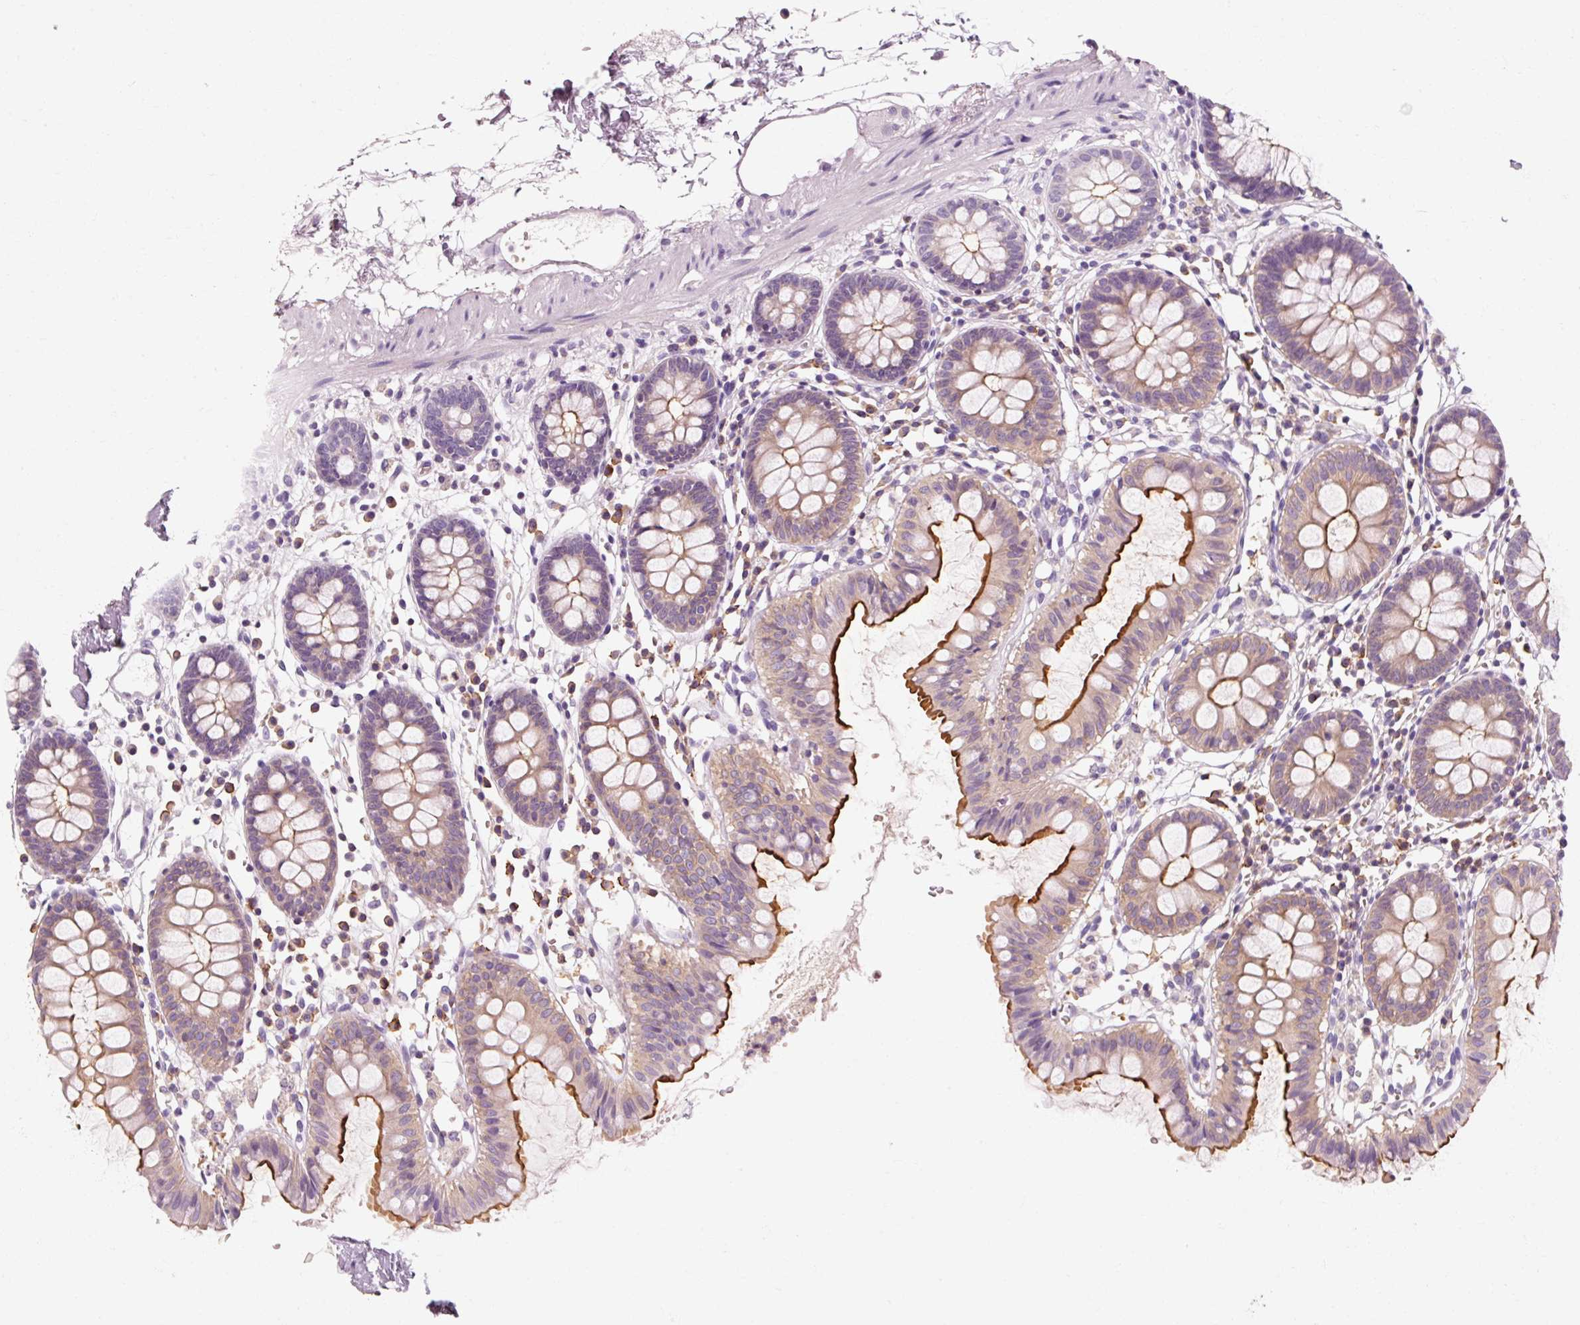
{"staining": {"intensity": "negative", "quantity": "none", "location": "none"}, "tissue": "colon", "cell_type": "Endothelial cells", "image_type": "normal", "snomed": [{"axis": "morphology", "description": "Normal tissue, NOS"}, {"axis": "topography", "description": "Colon"}], "caption": "High power microscopy image of an immunohistochemistry (IHC) image of normal colon, revealing no significant staining in endothelial cells.", "gene": "OR8K1", "patient": {"sex": "female", "age": 84}}